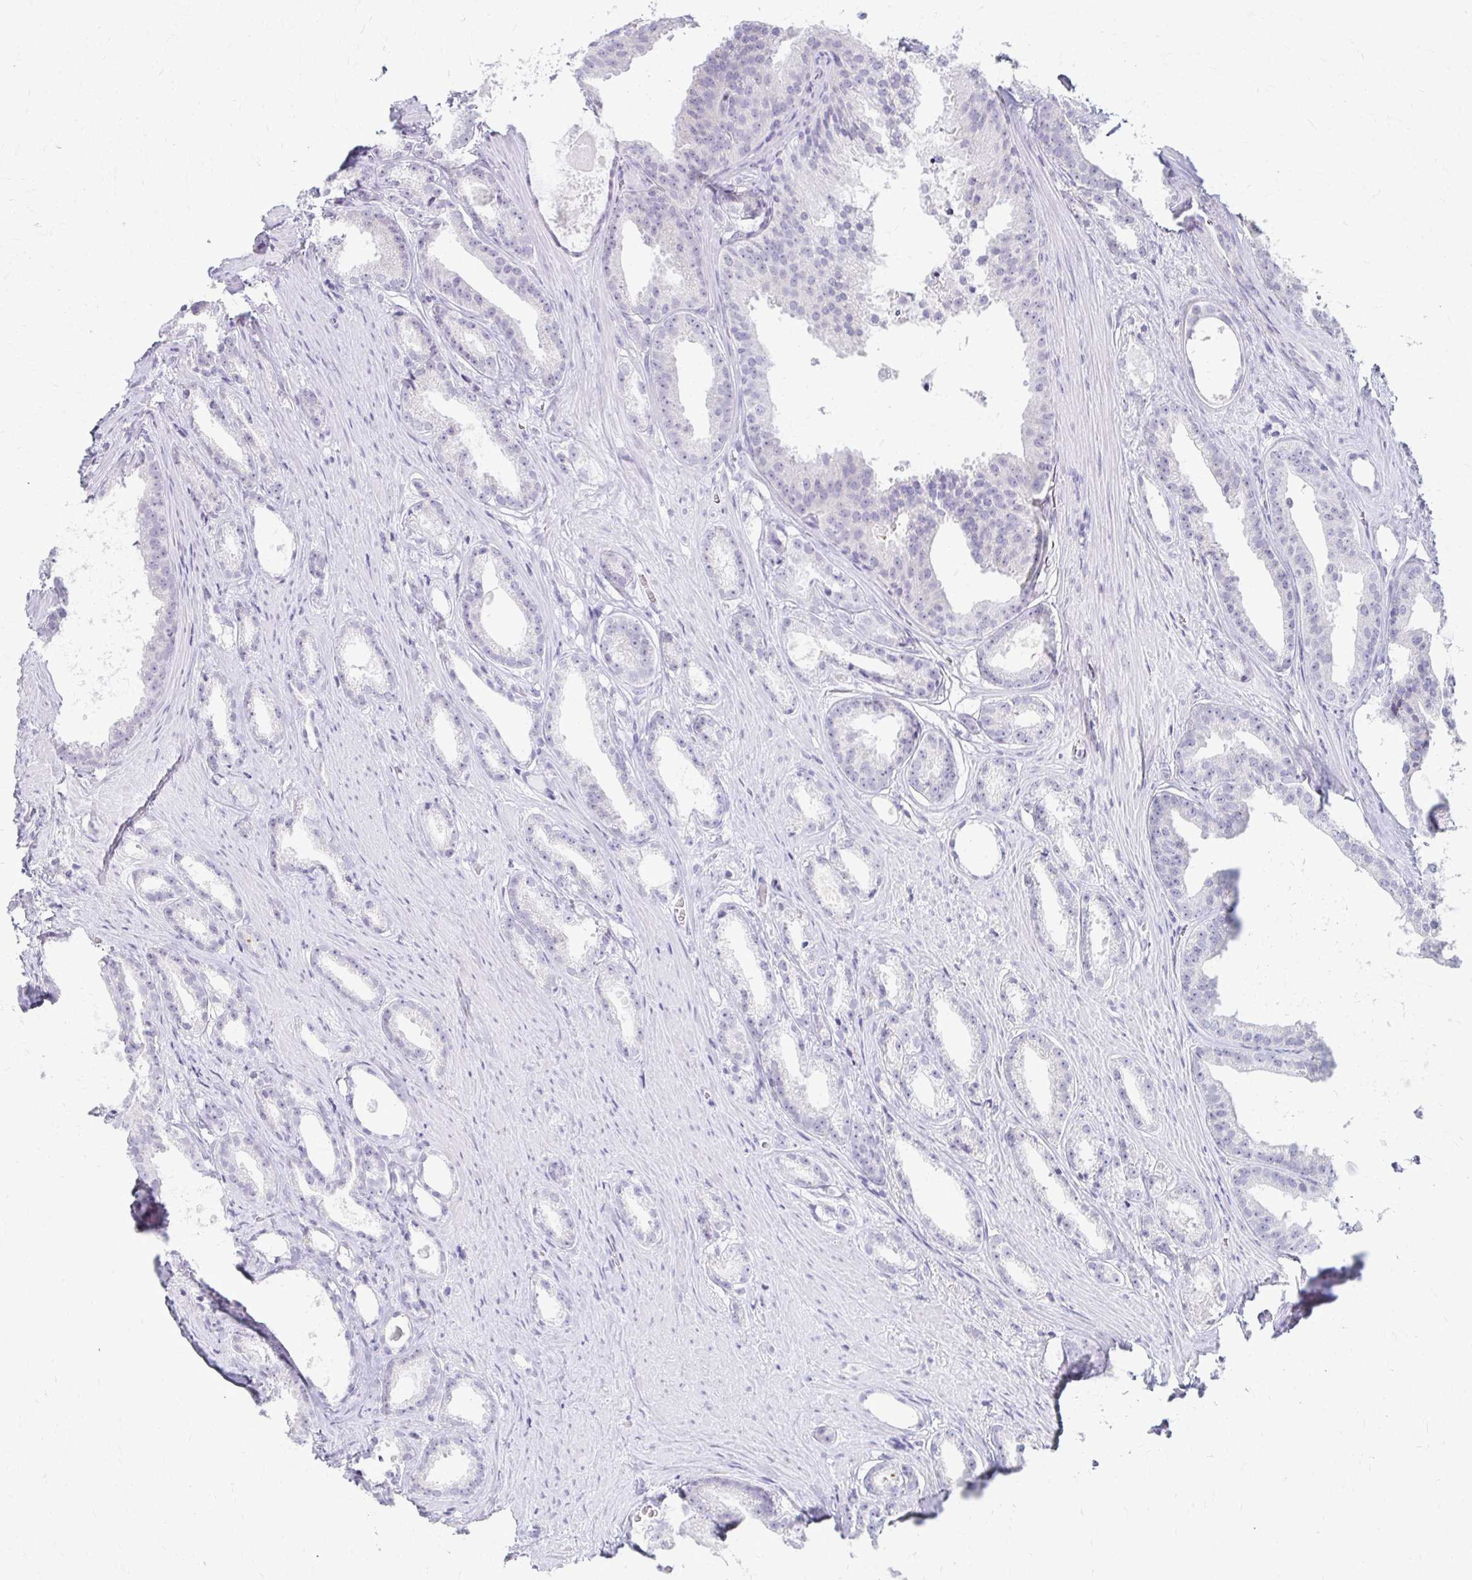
{"staining": {"intensity": "negative", "quantity": "none", "location": "none"}, "tissue": "prostate cancer", "cell_type": "Tumor cells", "image_type": "cancer", "snomed": [{"axis": "morphology", "description": "Adenocarcinoma, Low grade"}, {"axis": "topography", "description": "Prostate"}], "caption": "Tumor cells show no significant expression in prostate cancer (adenocarcinoma (low-grade)).", "gene": "FCGR2B", "patient": {"sex": "male", "age": 65}}